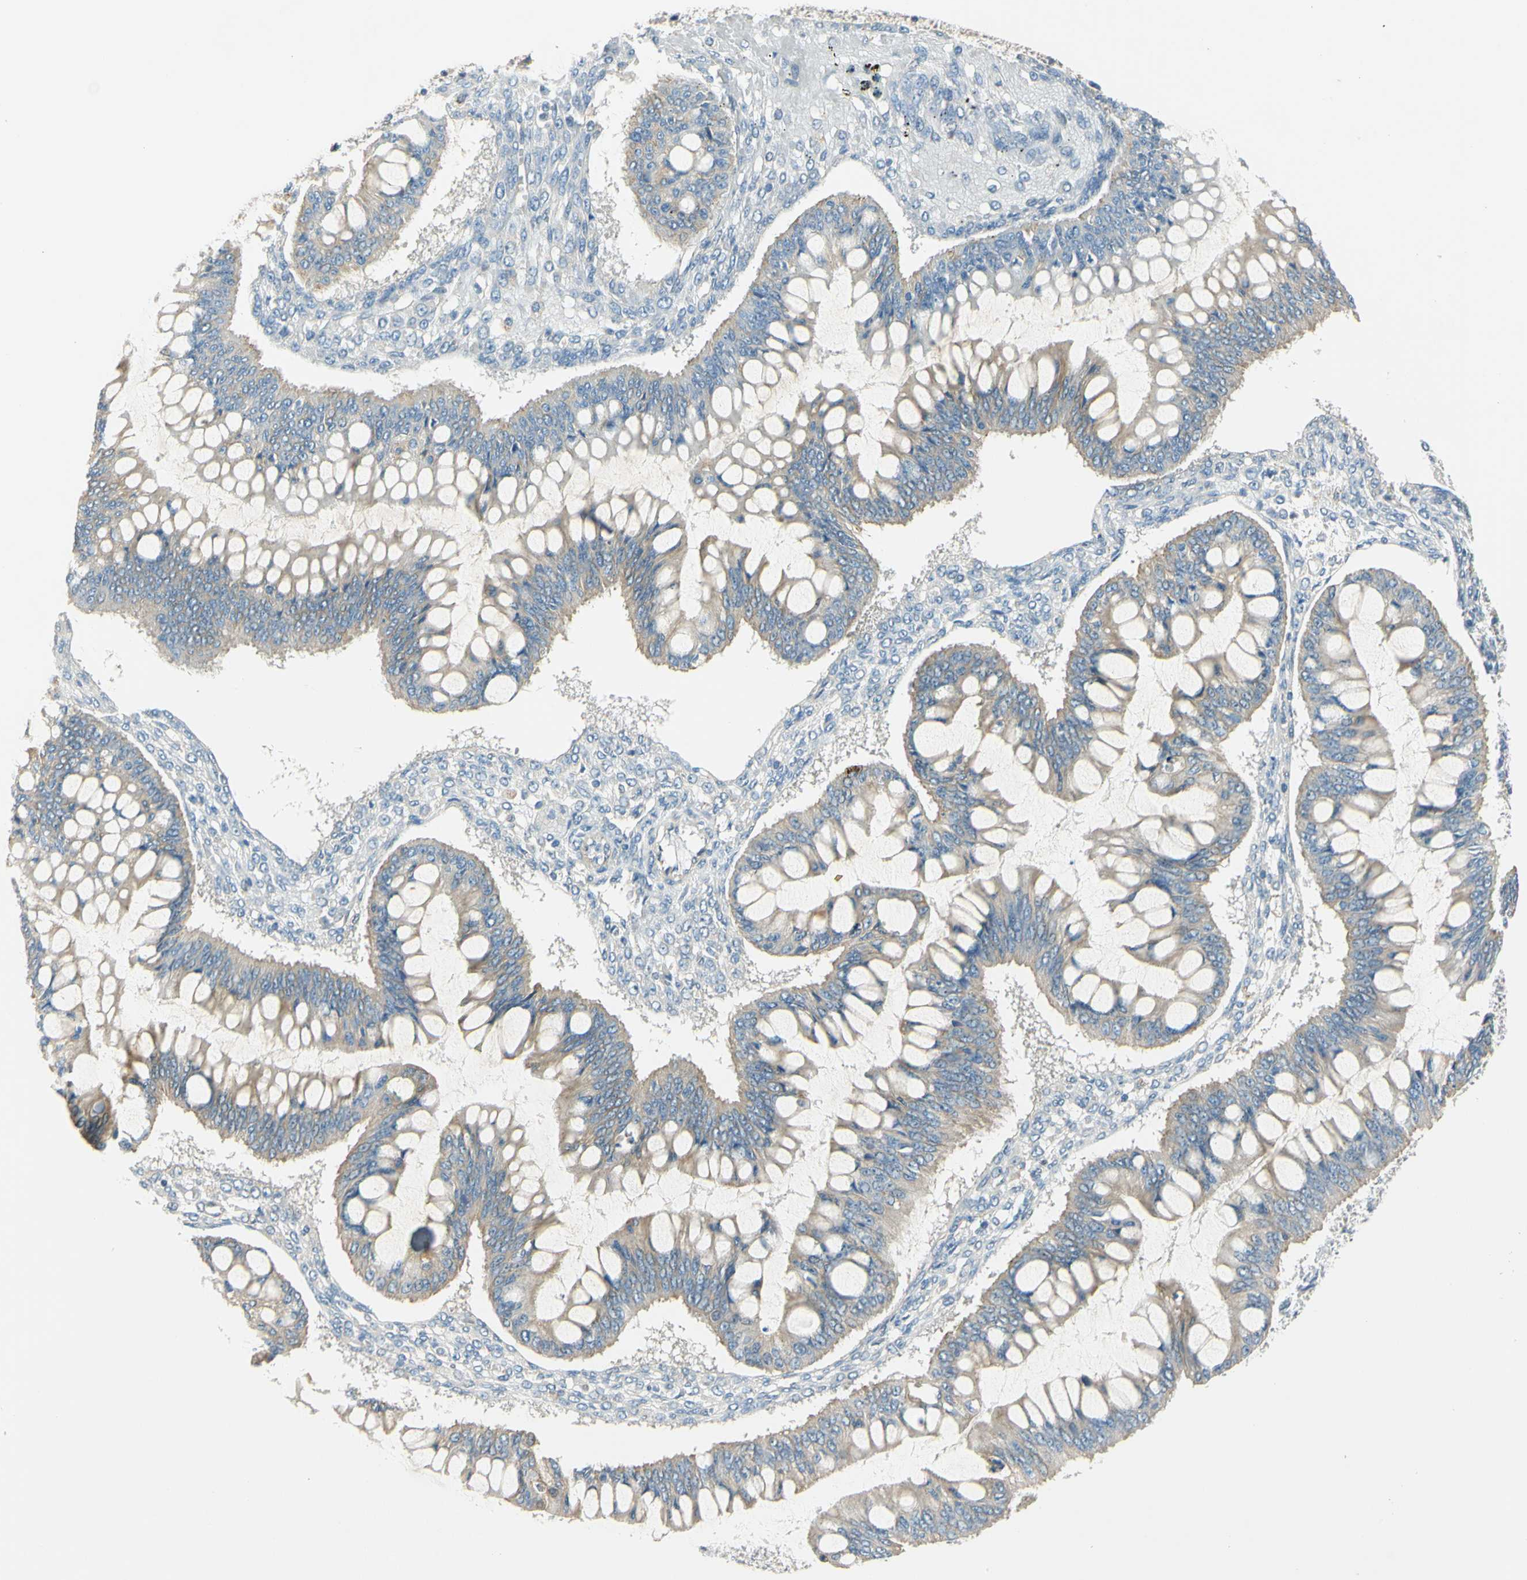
{"staining": {"intensity": "weak", "quantity": ">75%", "location": "cytoplasmic/membranous"}, "tissue": "ovarian cancer", "cell_type": "Tumor cells", "image_type": "cancer", "snomed": [{"axis": "morphology", "description": "Cystadenocarcinoma, mucinous, NOS"}, {"axis": "topography", "description": "Ovary"}], "caption": "Human ovarian cancer (mucinous cystadenocarcinoma) stained with a protein marker reveals weak staining in tumor cells.", "gene": "LAMA3", "patient": {"sex": "female", "age": 73}}